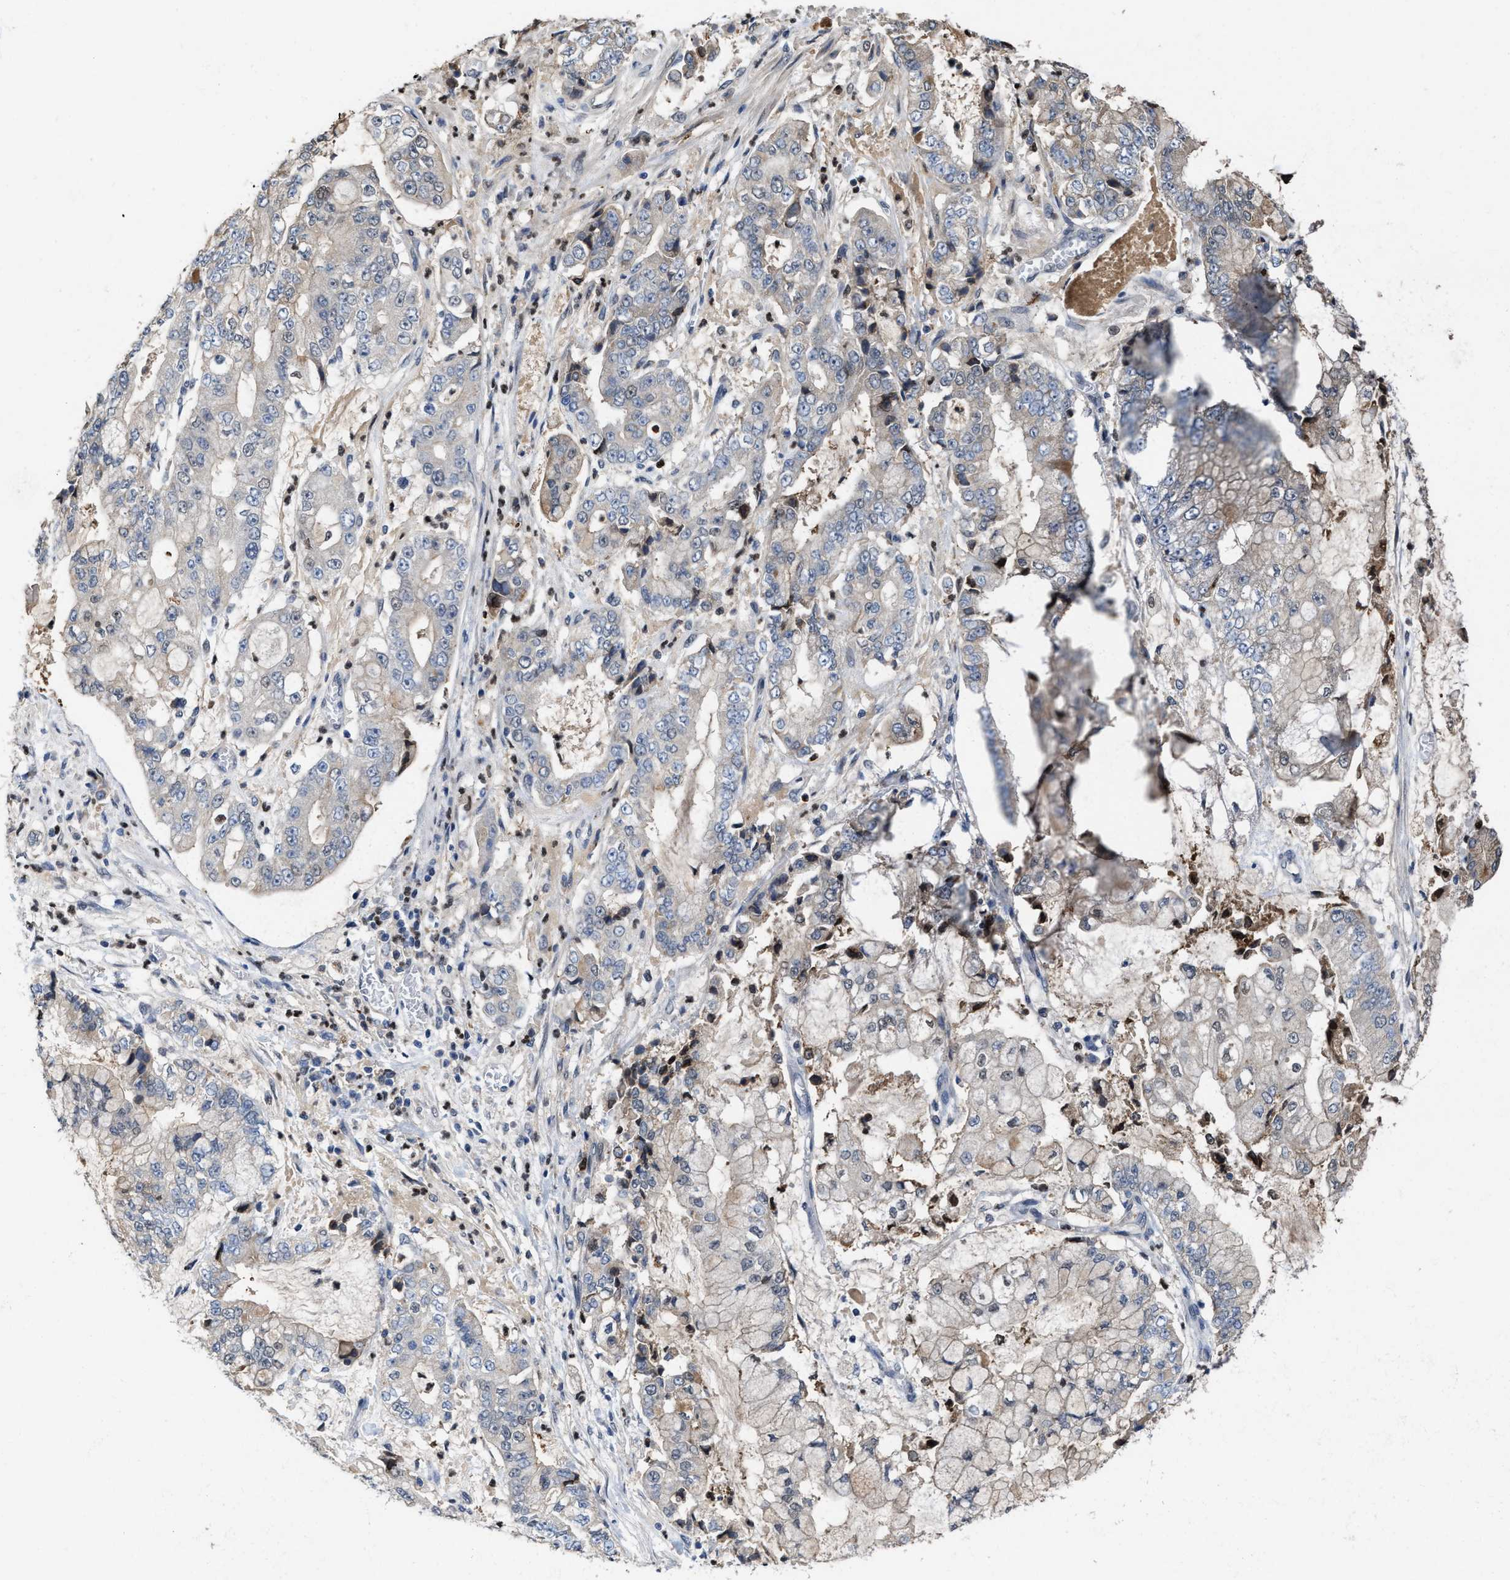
{"staining": {"intensity": "weak", "quantity": "<25%", "location": "cytoplasmic/membranous,nuclear"}, "tissue": "stomach cancer", "cell_type": "Tumor cells", "image_type": "cancer", "snomed": [{"axis": "morphology", "description": "Adenocarcinoma, NOS"}, {"axis": "topography", "description": "Stomach"}], "caption": "There is no significant positivity in tumor cells of stomach cancer.", "gene": "ZNF20", "patient": {"sex": "male", "age": 76}}